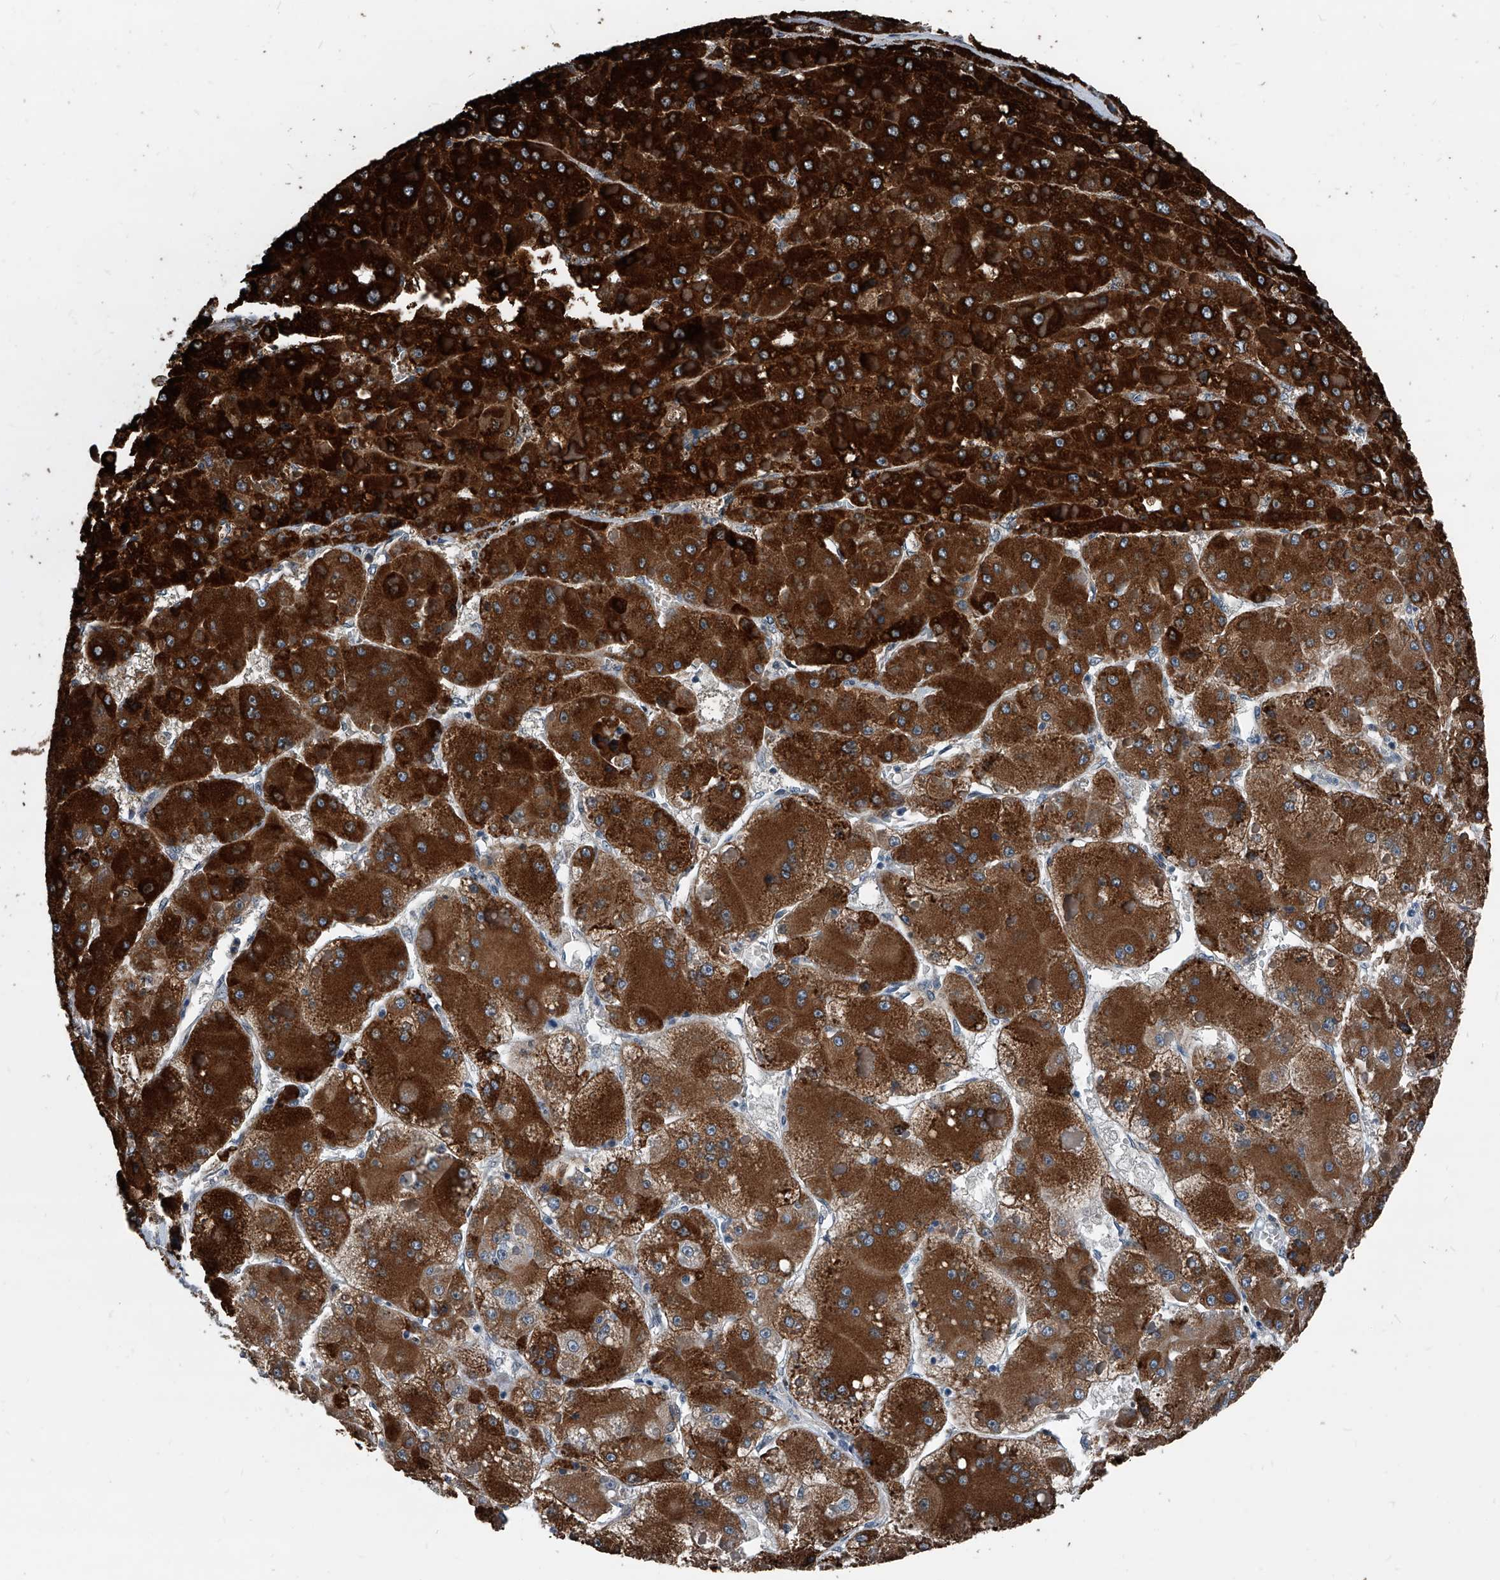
{"staining": {"intensity": "strong", "quantity": ">75%", "location": "cytoplasmic/membranous"}, "tissue": "liver cancer", "cell_type": "Tumor cells", "image_type": "cancer", "snomed": [{"axis": "morphology", "description": "Carcinoma, Hepatocellular, NOS"}, {"axis": "topography", "description": "Liver"}], "caption": "Strong cytoplasmic/membranous staining is seen in approximately >75% of tumor cells in hepatocellular carcinoma (liver). (Stains: DAB (3,3'-diaminobenzidine) in brown, nuclei in blue, Microscopy: brightfield microscopy at high magnification).", "gene": "MEN1", "patient": {"sex": "female", "age": 73}}